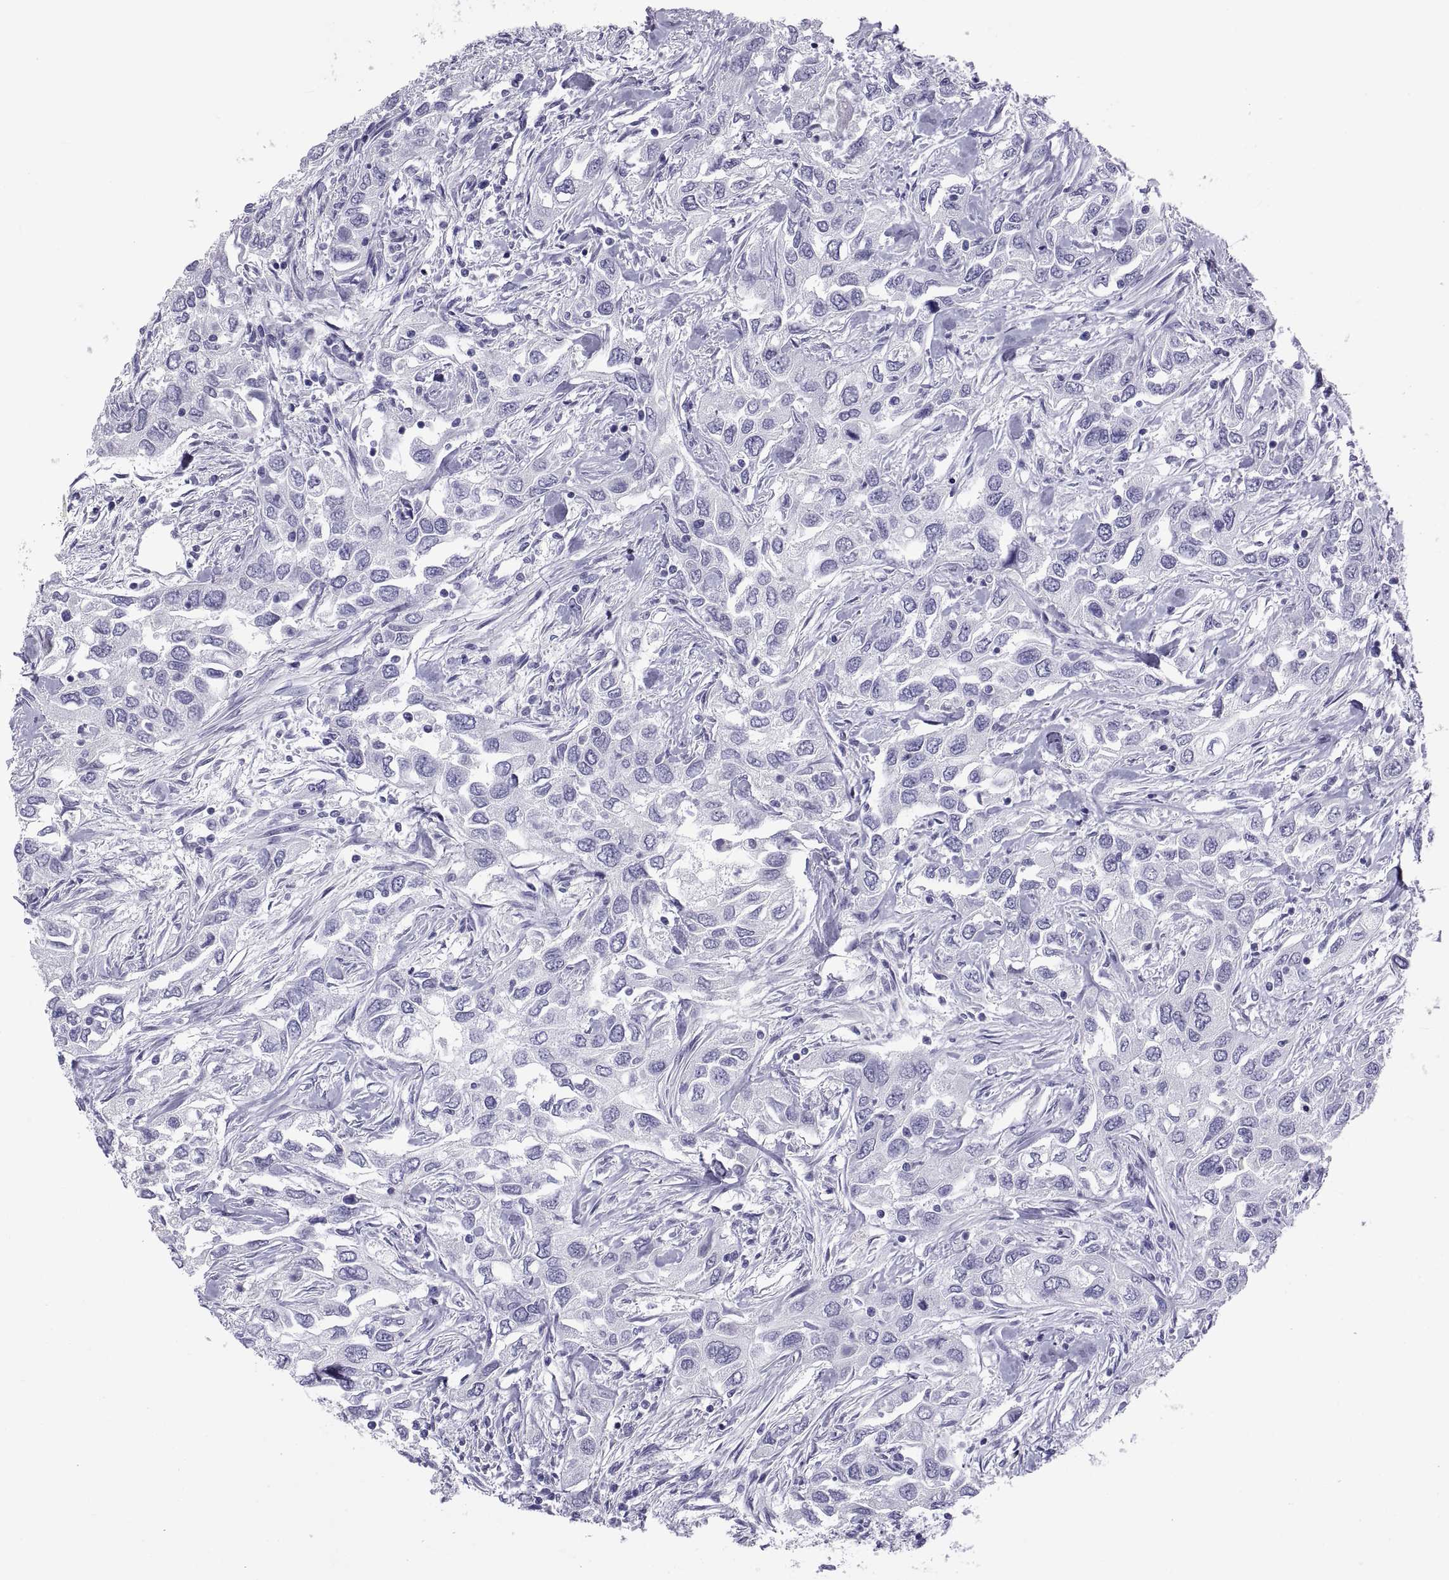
{"staining": {"intensity": "negative", "quantity": "none", "location": "none"}, "tissue": "urothelial cancer", "cell_type": "Tumor cells", "image_type": "cancer", "snomed": [{"axis": "morphology", "description": "Urothelial carcinoma, High grade"}, {"axis": "topography", "description": "Urinary bladder"}], "caption": "The immunohistochemistry (IHC) micrograph has no significant expression in tumor cells of high-grade urothelial carcinoma tissue.", "gene": "NPTX2", "patient": {"sex": "male", "age": 76}}